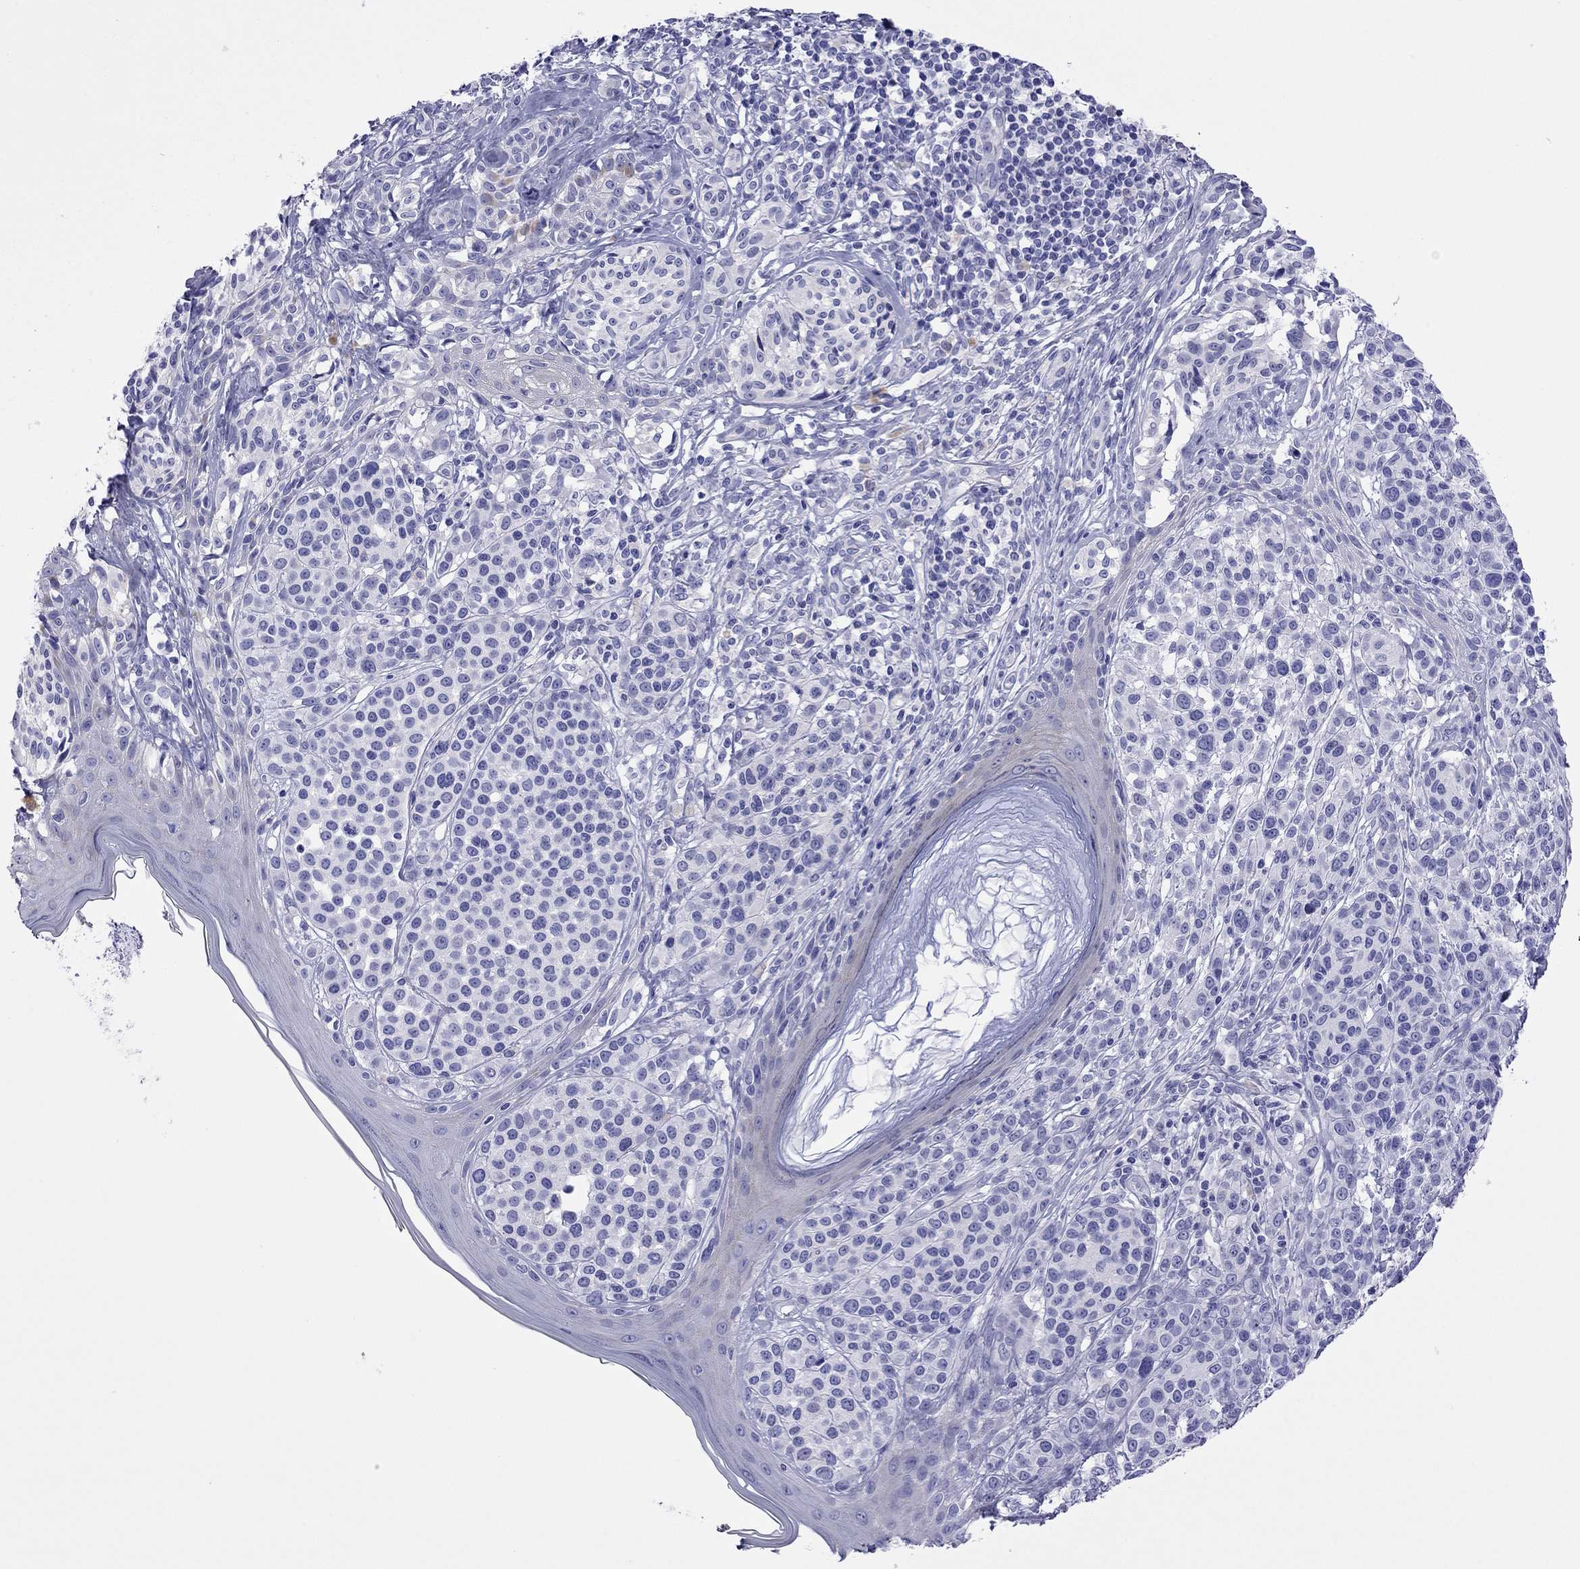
{"staining": {"intensity": "negative", "quantity": "none", "location": "none"}, "tissue": "melanoma", "cell_type": "Tumor cells", "image_type": "cancer", "snomed": [{"axis": "morphology", "description": "Malignant melanoma, NOS"}, {"axis": "topography", "description": "Skin"}], "caption": "Immunohistochemistry histopathology image of human malignant melanoma stained for a protein (brown), which displays no positivity in tumor cells.", "gene": "PCDHA6", "patient": {"sex": "male", "age": 79}}